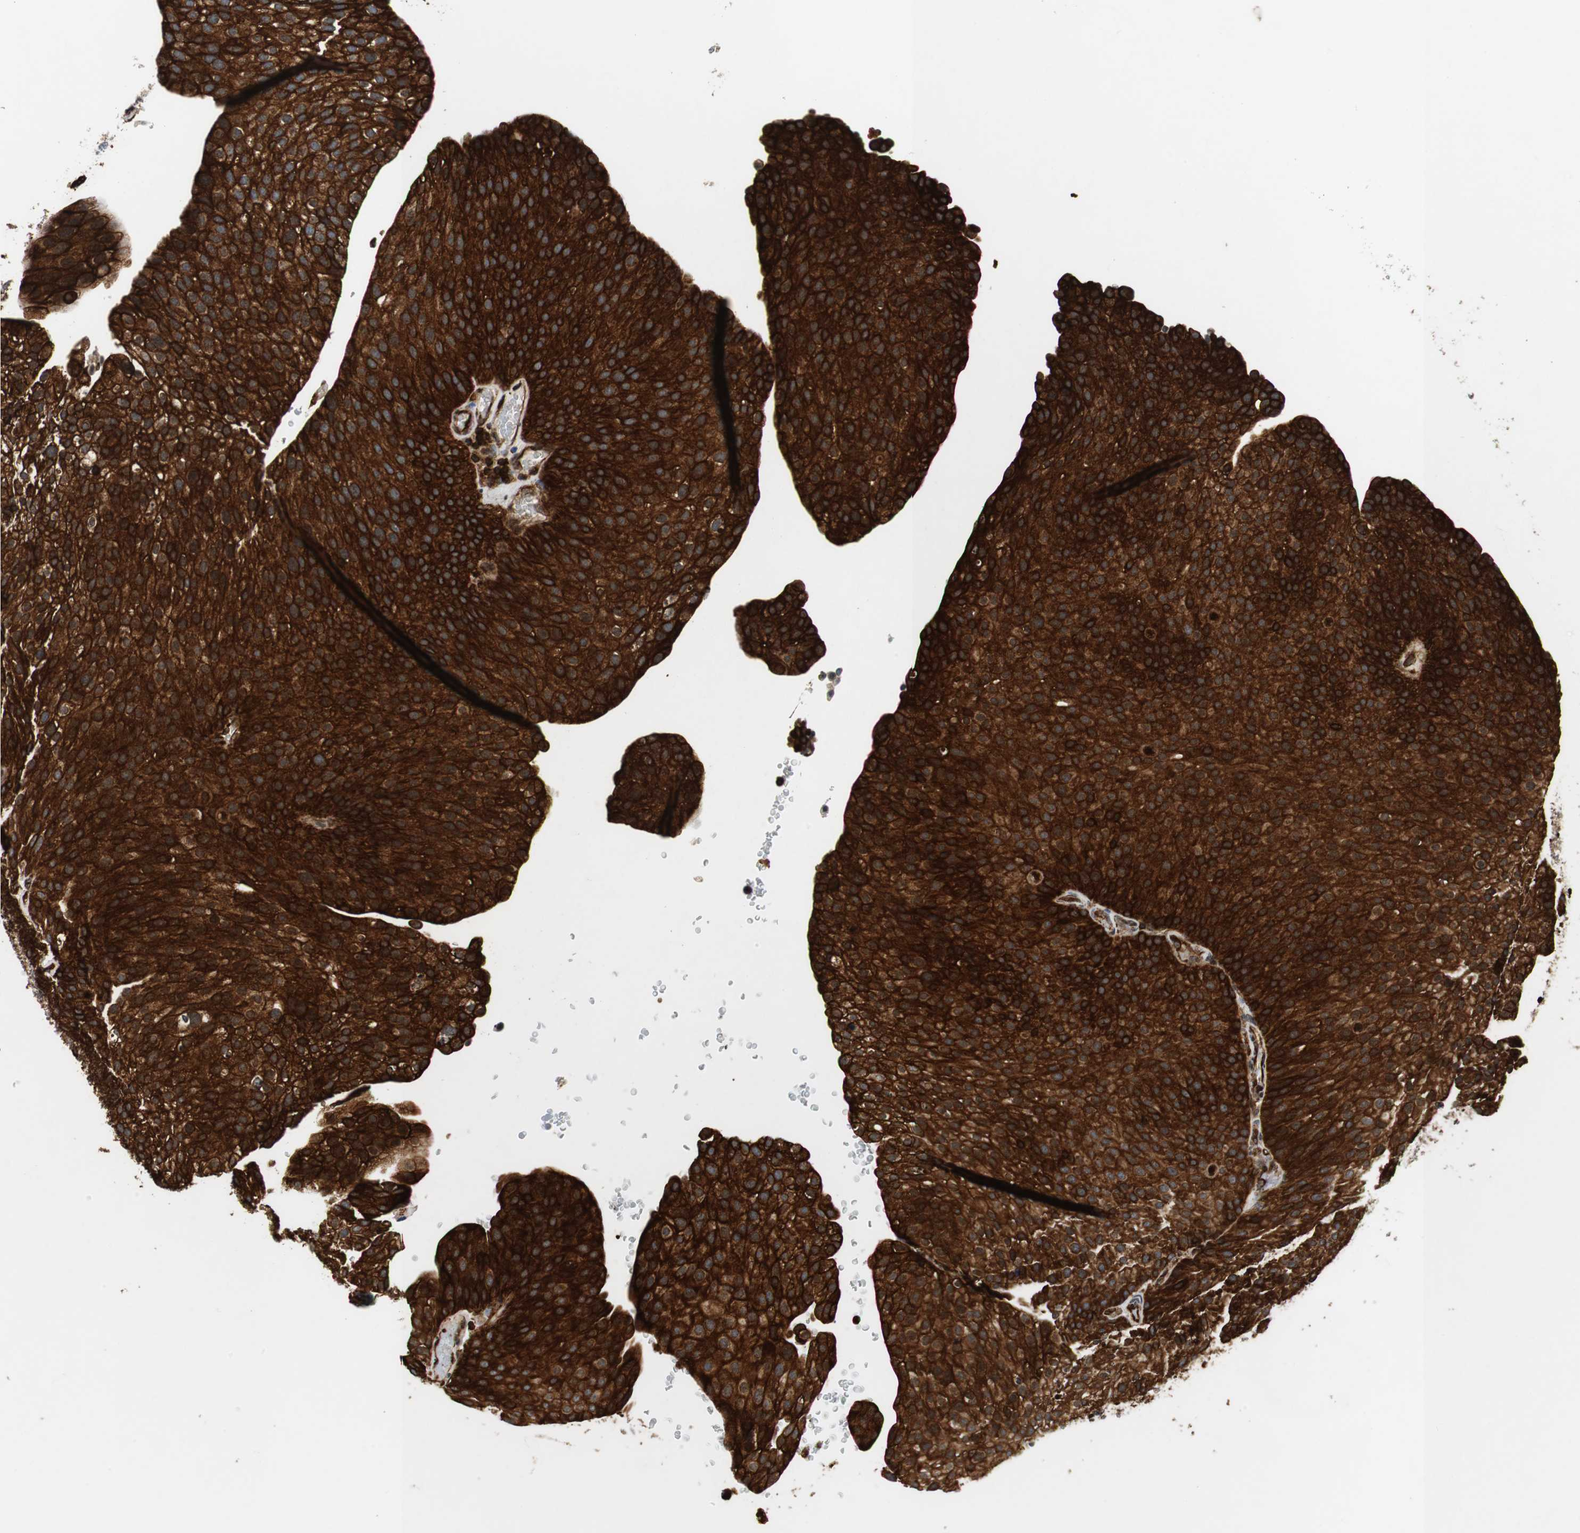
{"staining": {"intensity": "strong", "quantity": ">75%", "location": "cytoplasmic/membranous"}, "tissue": "urothelial cancer", "cell_type": "Tumor cells", "image_type": "cancer", "snomed": [{"axis": "morphology", "description": "Urothelial carcinoma, Low grade"}, {"axis": "topography", "description": "Smooth muscle"}, {"axis": "topography", "description": "Urinary bladder"}], "caption": "Immunohistochemical staining of human low-grade urothelial carcinoma reveals high levels of strong cytoplasmic/membranous expression in about >75% of tumor cells.", "gene": "TUBA4A", "patient": {"sex": "male", "age": 60}}